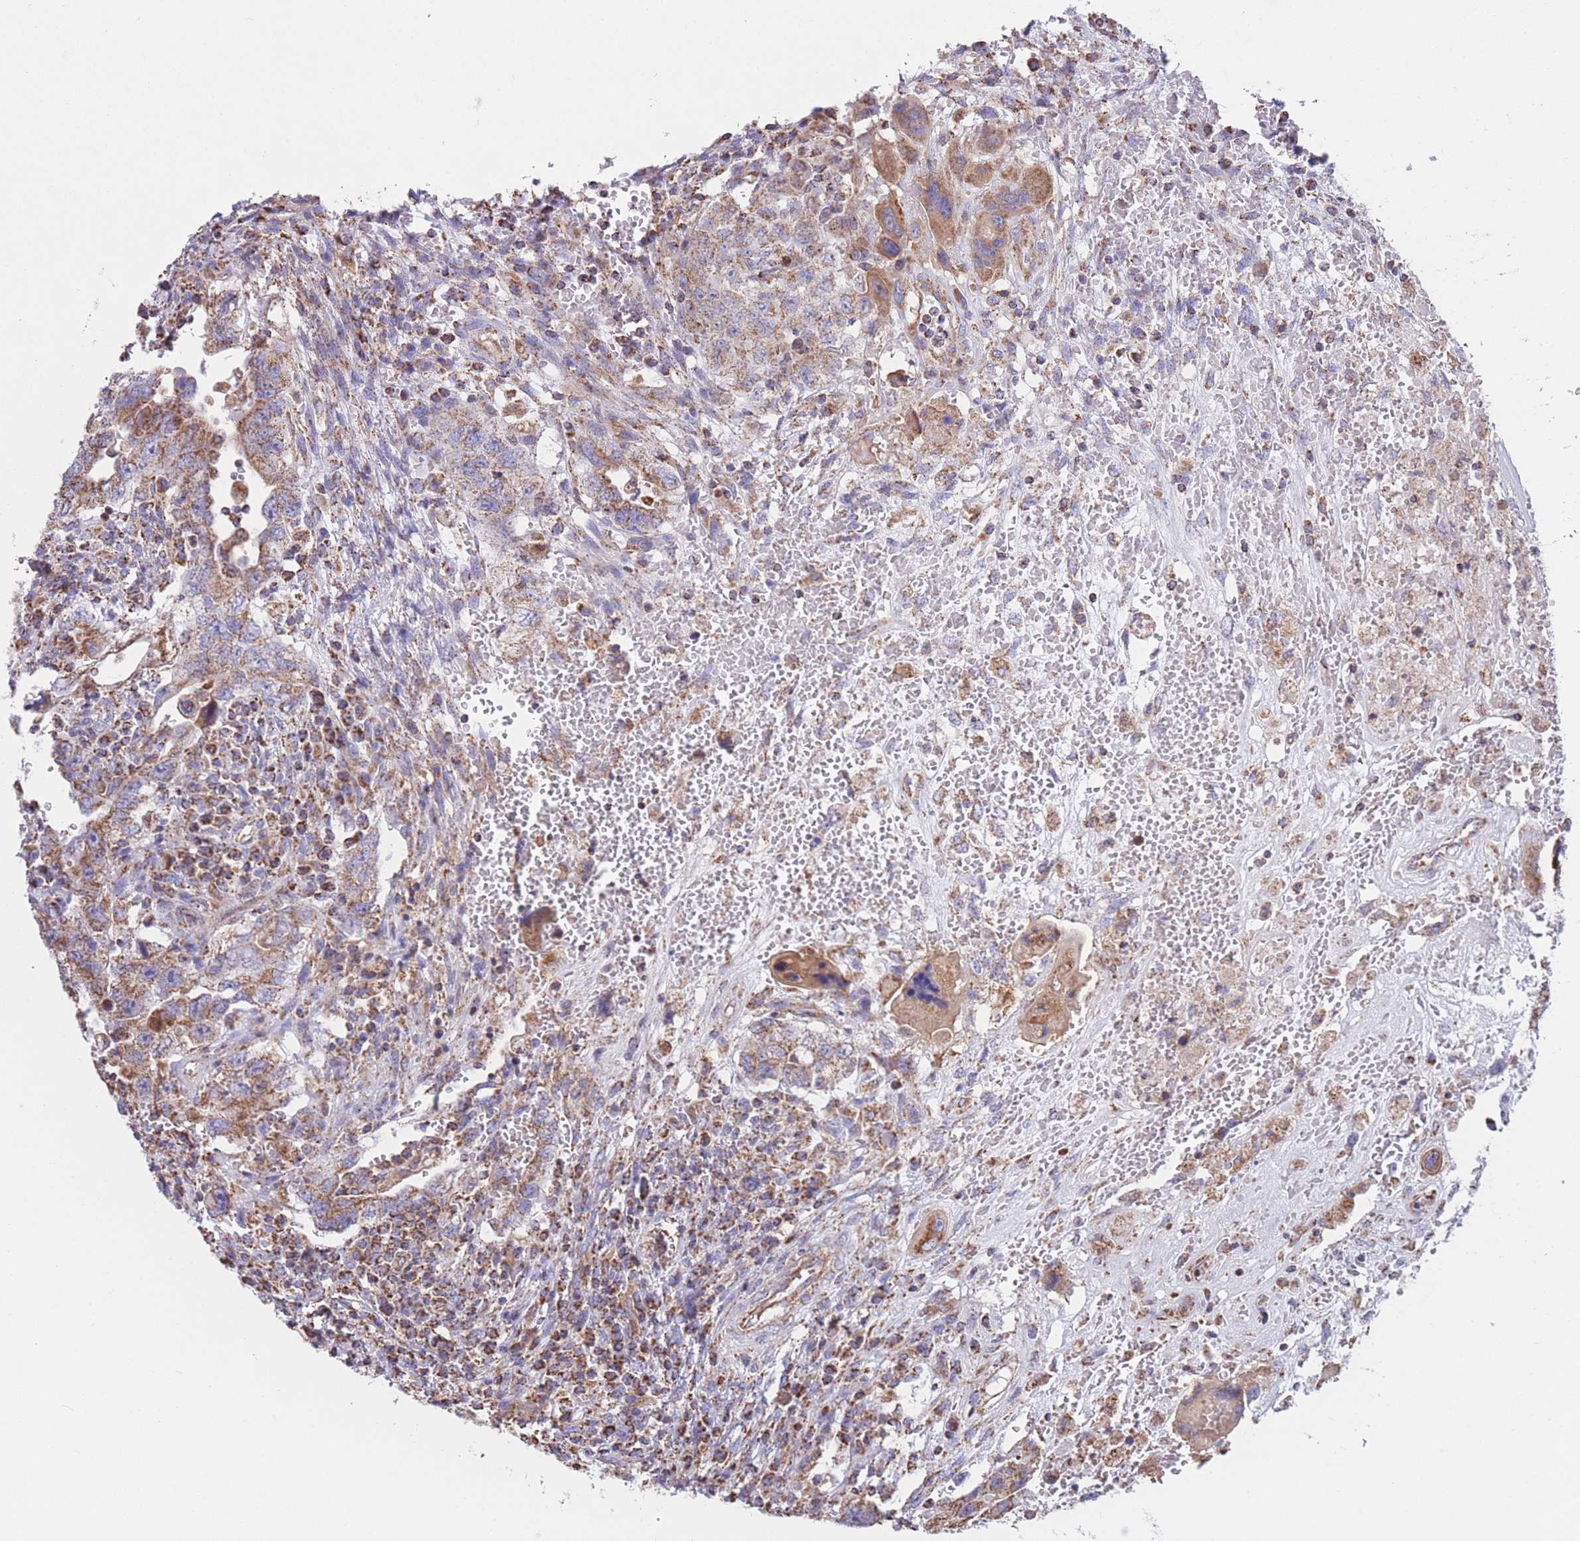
{"staining": {"intensity": "moderate", "quantity": "<25%", "location": "cytoplasmic/membranous"}, "tissue": "testis cancer", "cell_type": "Tumor cells", "image_type": "cancer", "snomed": [{"axis": "morphology", "description": "Carcinoma, Embryonal, NOS"}, {"axis": "topography", "description": "Testis"}], "caption": "Immunohistochemistry histopathology image of testis cancer stained for a protein (brown), which reveals low levels of moderate cytoplasmic/membranous positivity in about <25% of tumor cells.", "gene": "FKBP8", "patient": {"sex": "male", "age": 26}}